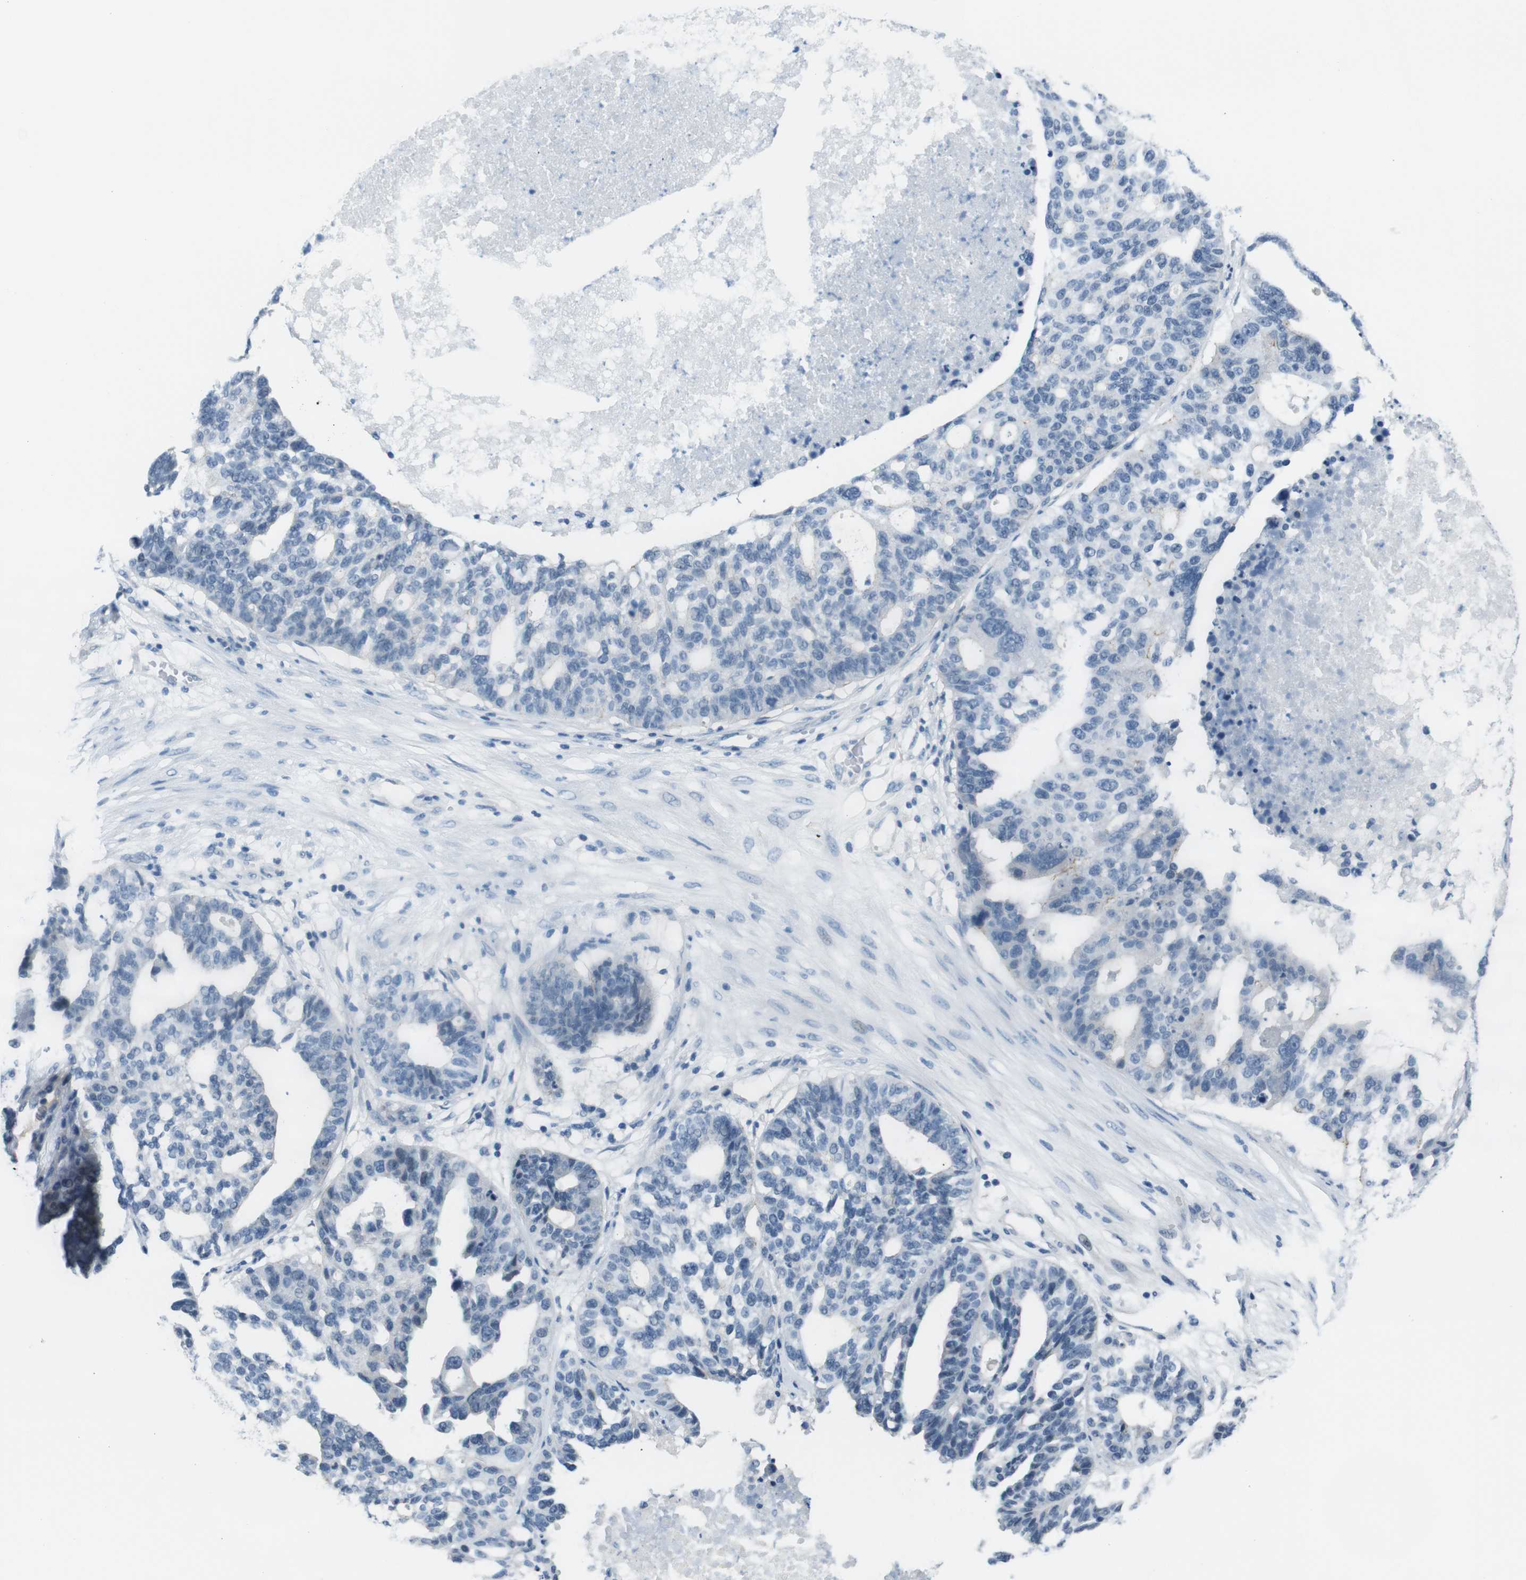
{"staining": {"intensity": "negative", "quantity": "none", "location": "none"}, "tissue": "ovarian cancer", "cell_type": "Tumor cells", "image_type": "cancer", "snomed": [{"axis": "morphology", "description": "Cystadenocarcinoma, serous, NOS"}, {"axis": "topography", "description": "Ovary"}], "caption": "Tumor cells show no significant staining in ovarian cancer.", "gene": "HRH2", "patient": {"sex": "female", "age": 59}}